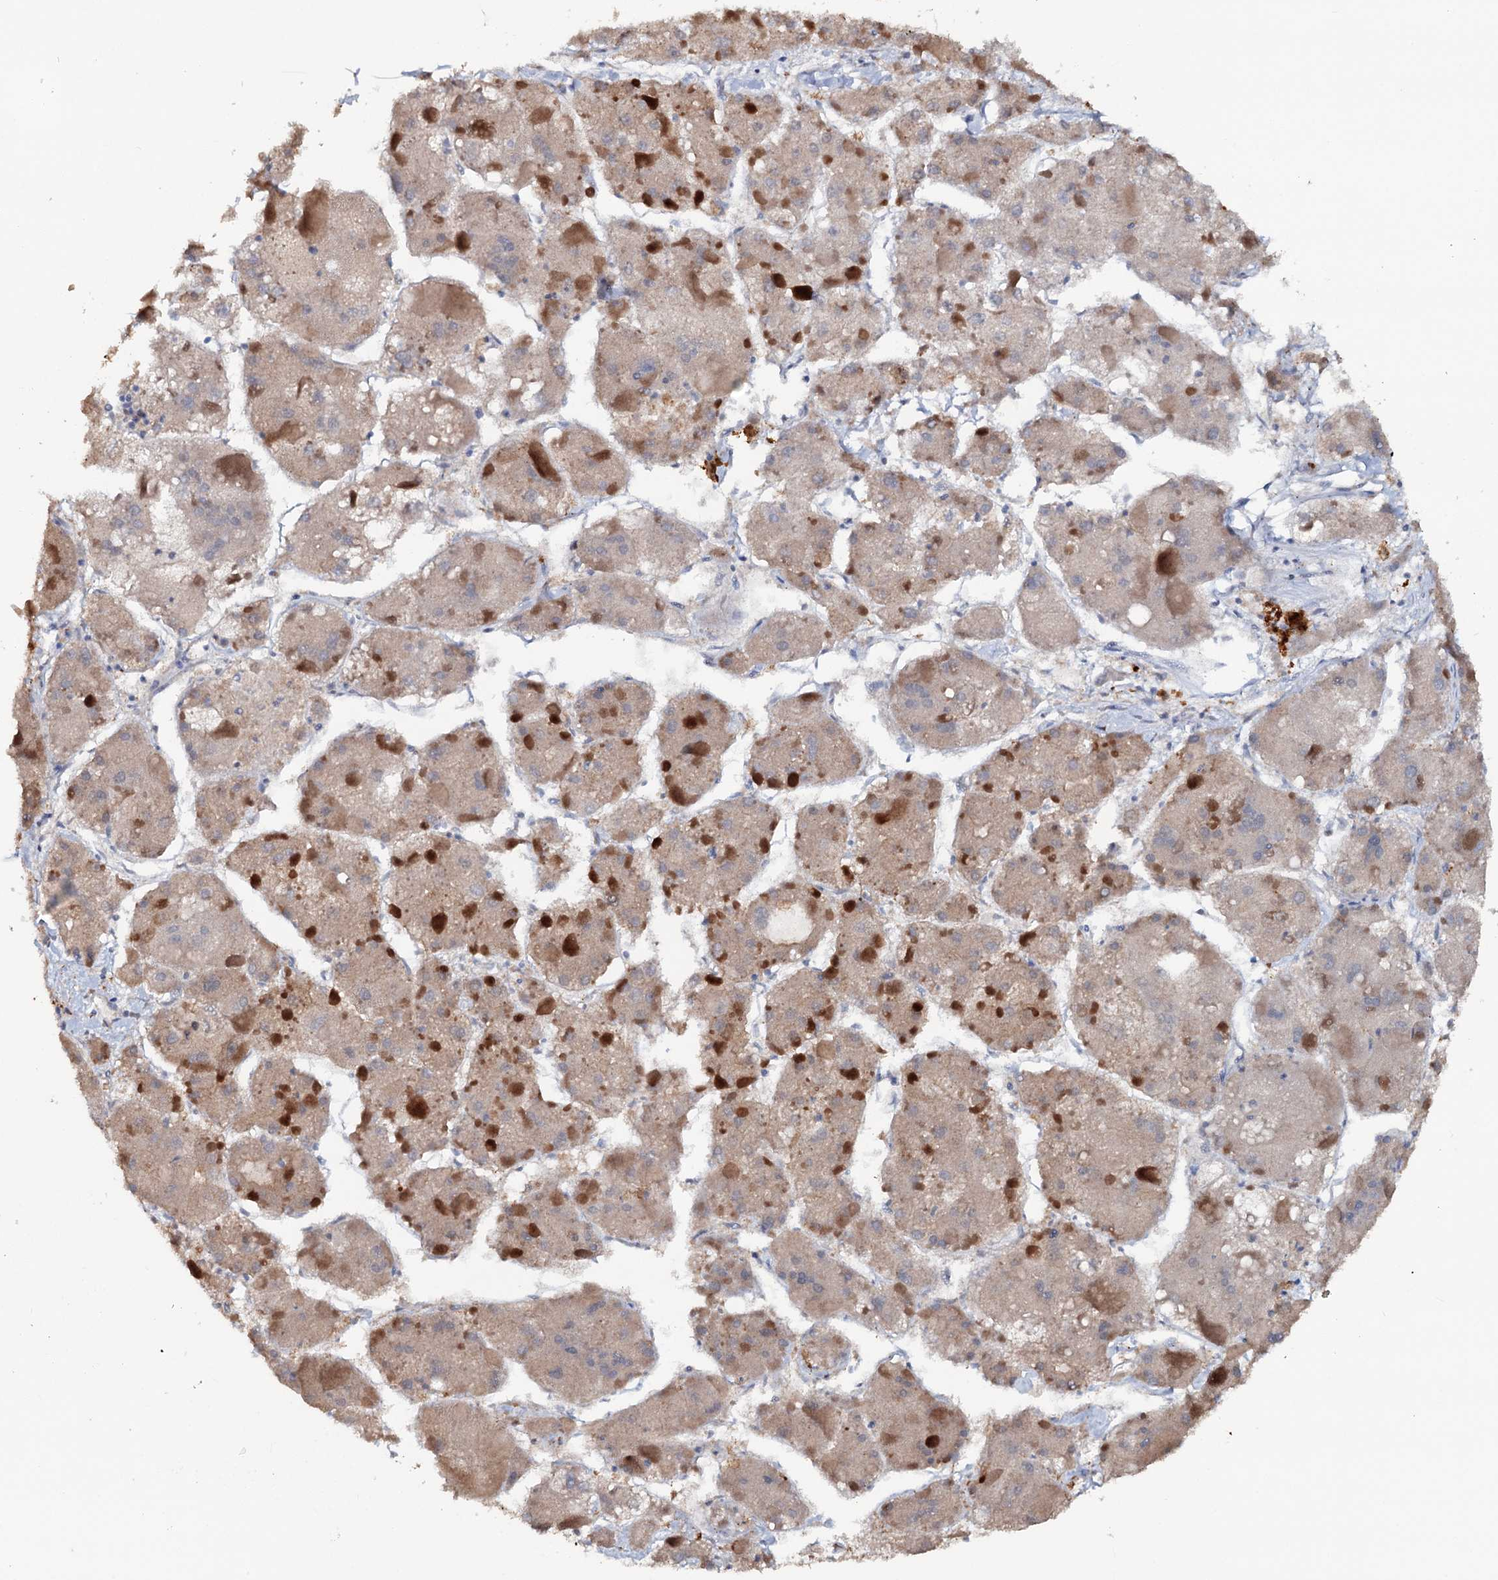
{"staining": {"intensity": "weak", "quantity": ">75%", "location": "cytoplasmic/membranous"}, "tissue": "liver cancer", "cell_type": "Tumor cells", "image_type": "cancer", "snomed": [{"axis": "morphology", "description": "Carcinoma, Hepatocellular, NOS"}, {"axis": "topography", "description": "Liver"}], "caption": "DAB (3,3'-diaminobenzidine) immunohistochemical staining of human liver hepatocellular carcinoma demonstrates weak cytoplasmic/membranous protein staining in approximately >75% of tumor cells.", "gene": "IL17RD", "patient": {"sex": "female", "age": 73}}